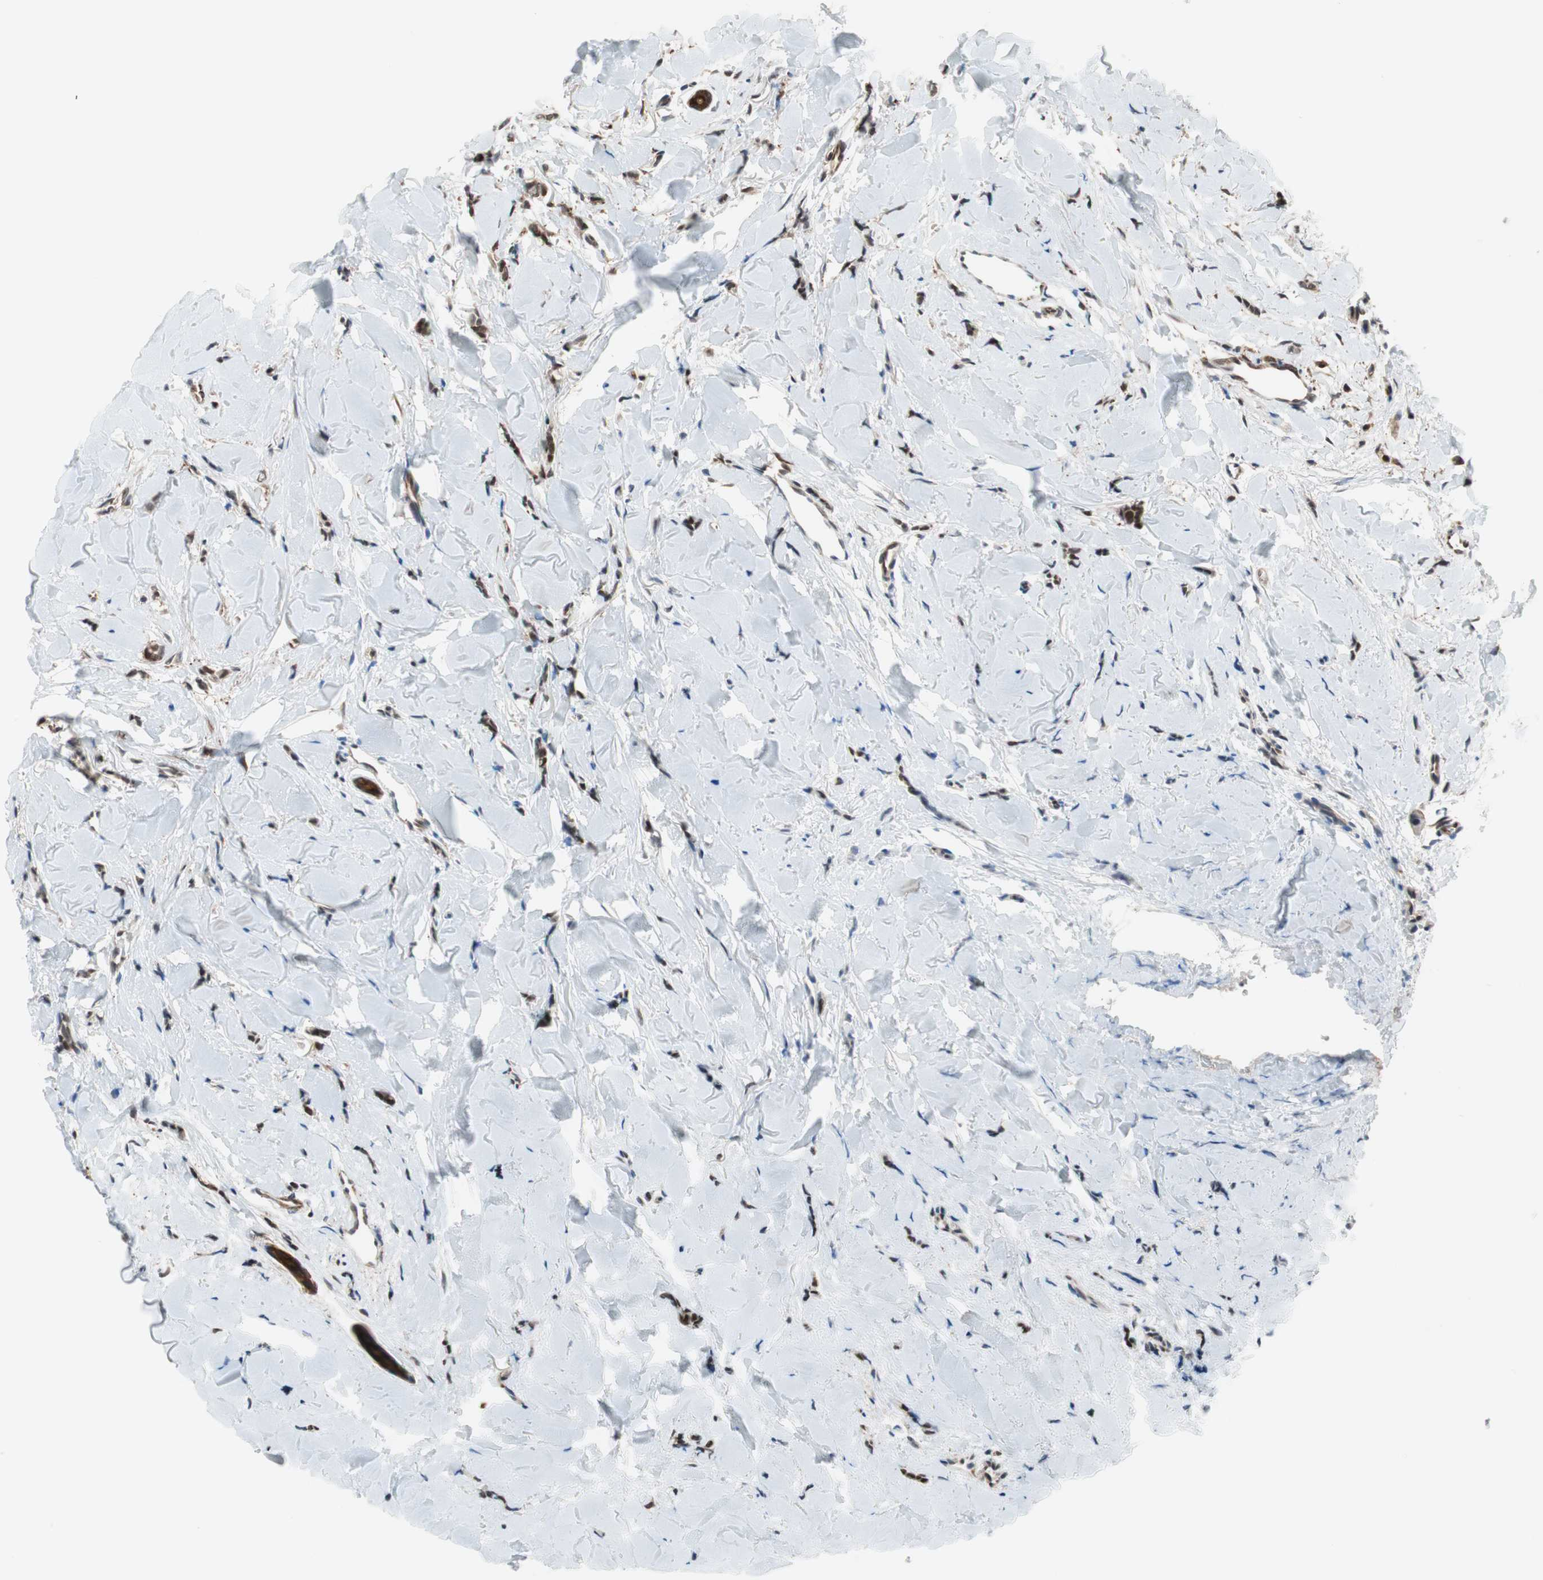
{"staining": {"intensity": "moderate", "quantity": ">75%", "location": "cytoplasmic/membranous"}, "tissue": "breast cancer", "cell_type": "Tumor cells", "image_type": "cancer", "snomed": [{"axis": "morphology", "description": "Lobular carcinoma"}, {"axis": "topography", "description": "Skin"}, {"axis": "topography", "description": "Breast"}], "caption": "Immunohistochemical staining of breast cancer exhibits medium levels of moderate cytoplasmic/membranous protein expression in about >75% of tumor cells.", "gene": "ZNF512B", "patient": {"sex": "female", "age": 46}}